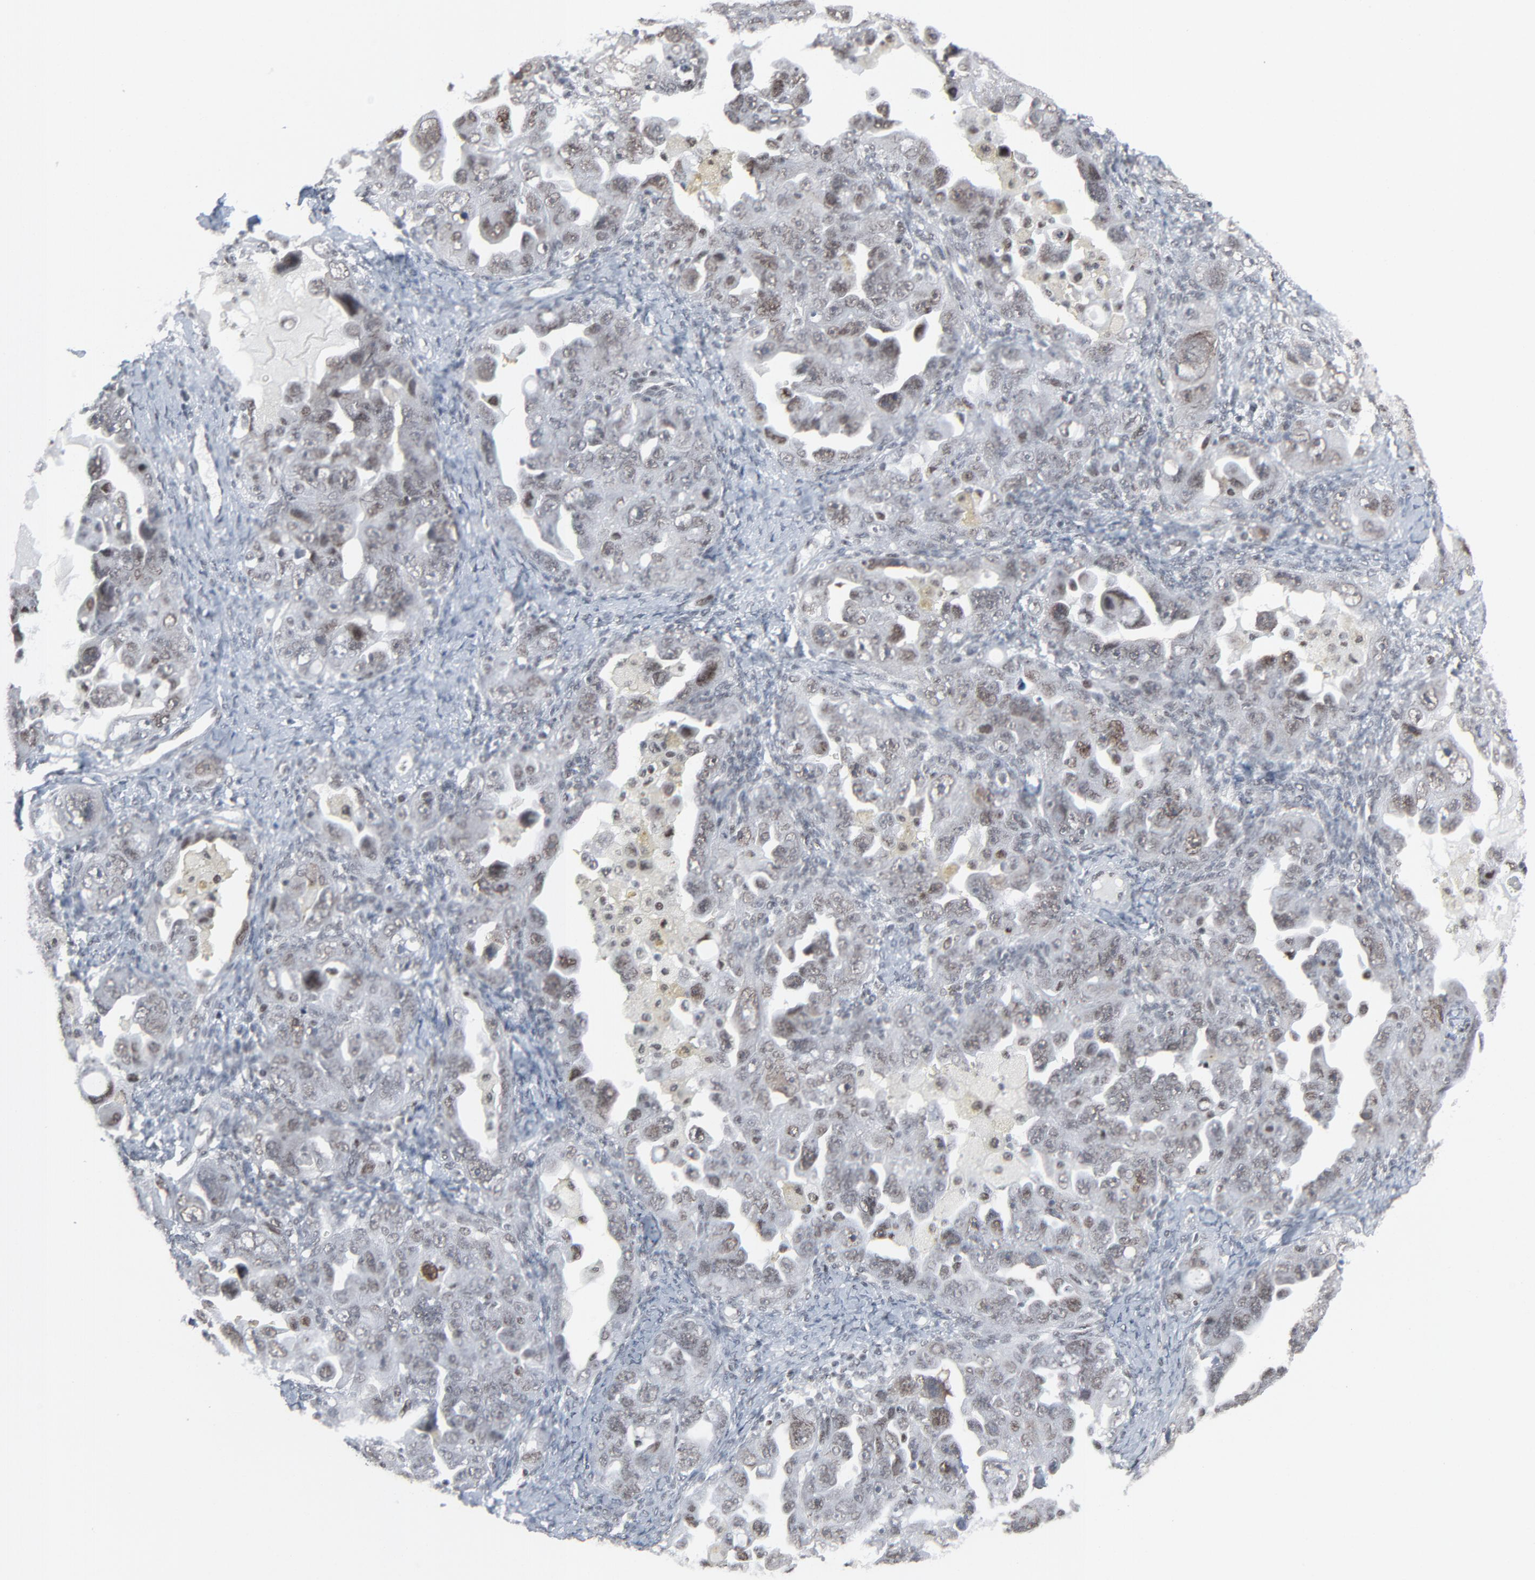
{"staining": {"intensity": "weak", "quantity": "25%-75%", "location": "nuclear"}, "tissue": "ovarian cancer", "cell_type": "Tumor cells", "image_type": "cancer", "snomed": [{"axis": "morphology", "description": "Cystadenocarcinoma, serous, NOS"}, {"axis": "topography", "description": "Ovary"}], "caption": "Serous cystadenocarcinoma (ovarian) tissue shows weak nuclear expression in about 25%-75% of tumor cells", "gene": "FBXO28", "patient": {"sex": "female", "age": 66}}